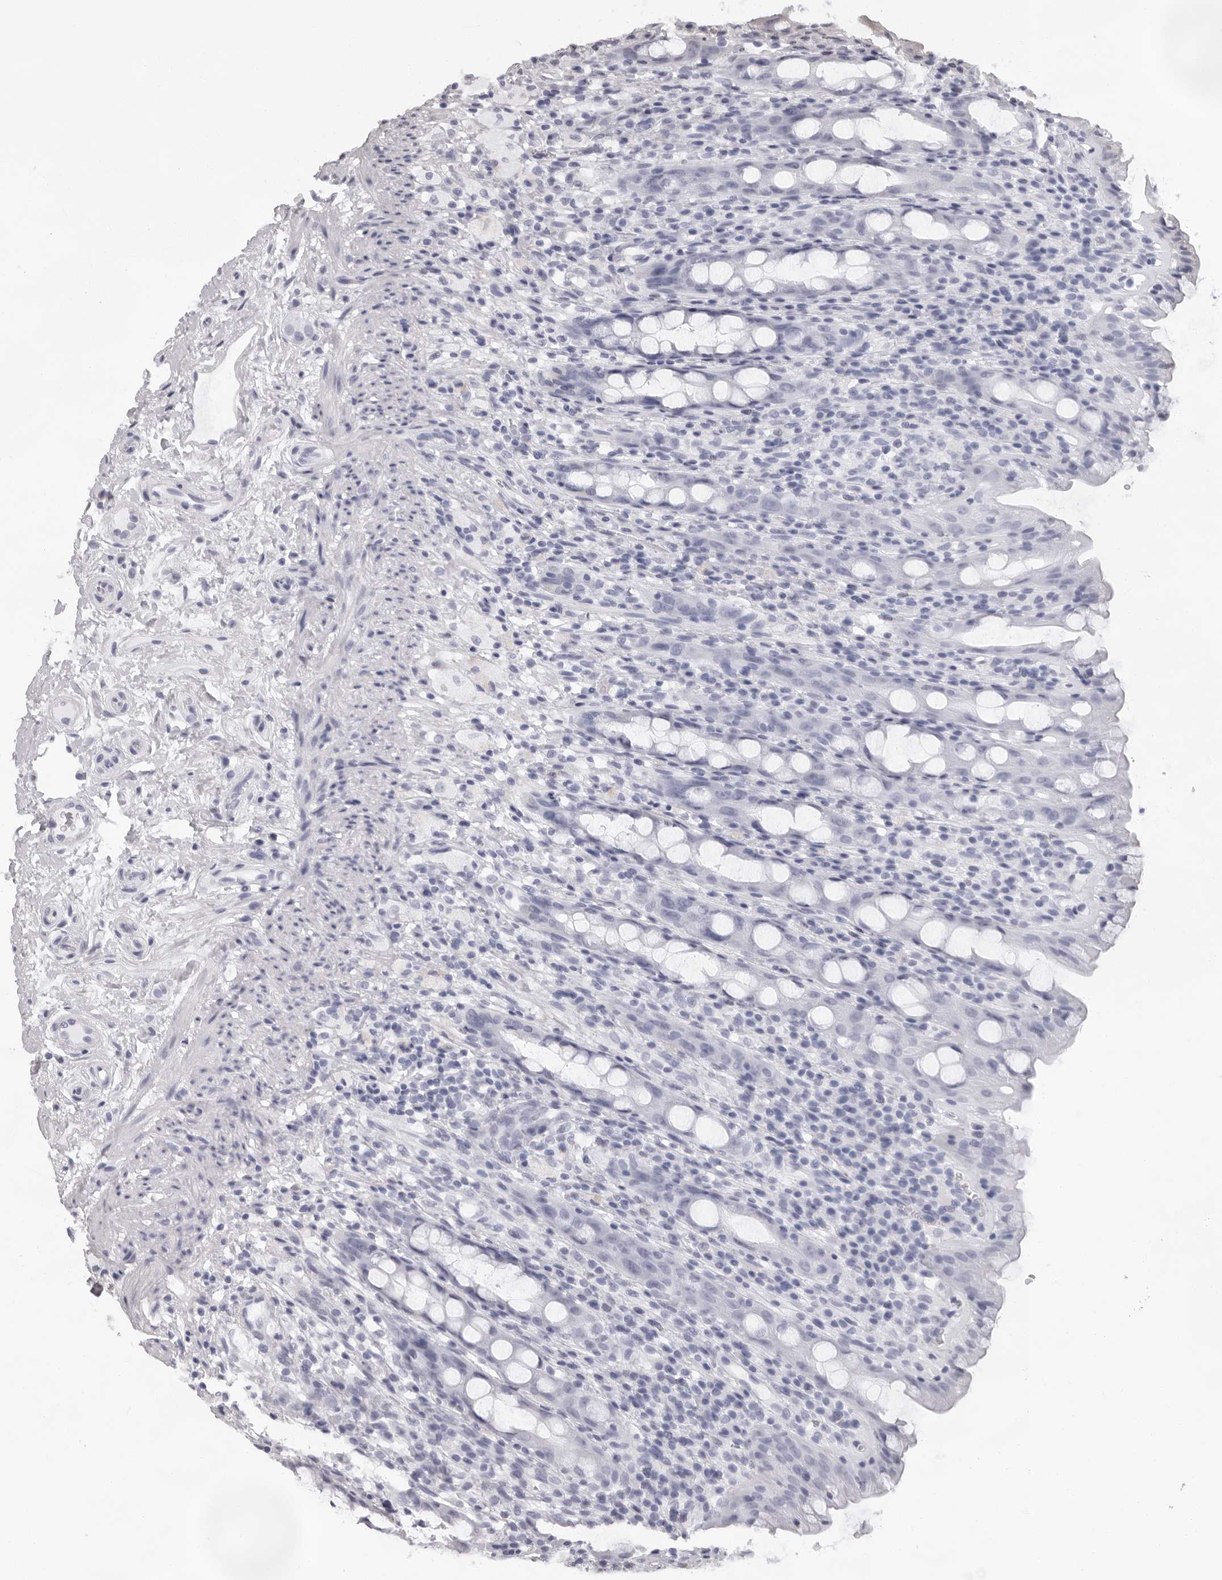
{"staining": {"intensity": "negative", "quantity": "none", "location": "none"}, "tissue": "rectum", "cell_type": "Glandular cells", "image_type": "normal", "snomed": [{"axis": "morphology", "description": "Normal tissue, NOS"}, {"axis": "topography", "description": "Rectum"}], "caption": "DAB immunohistochemical staining of normal human rectum demonstrates no significant positivity in glandular cells.", "gene": "USP1", "patient": {"sex": "male", "age": 44}}